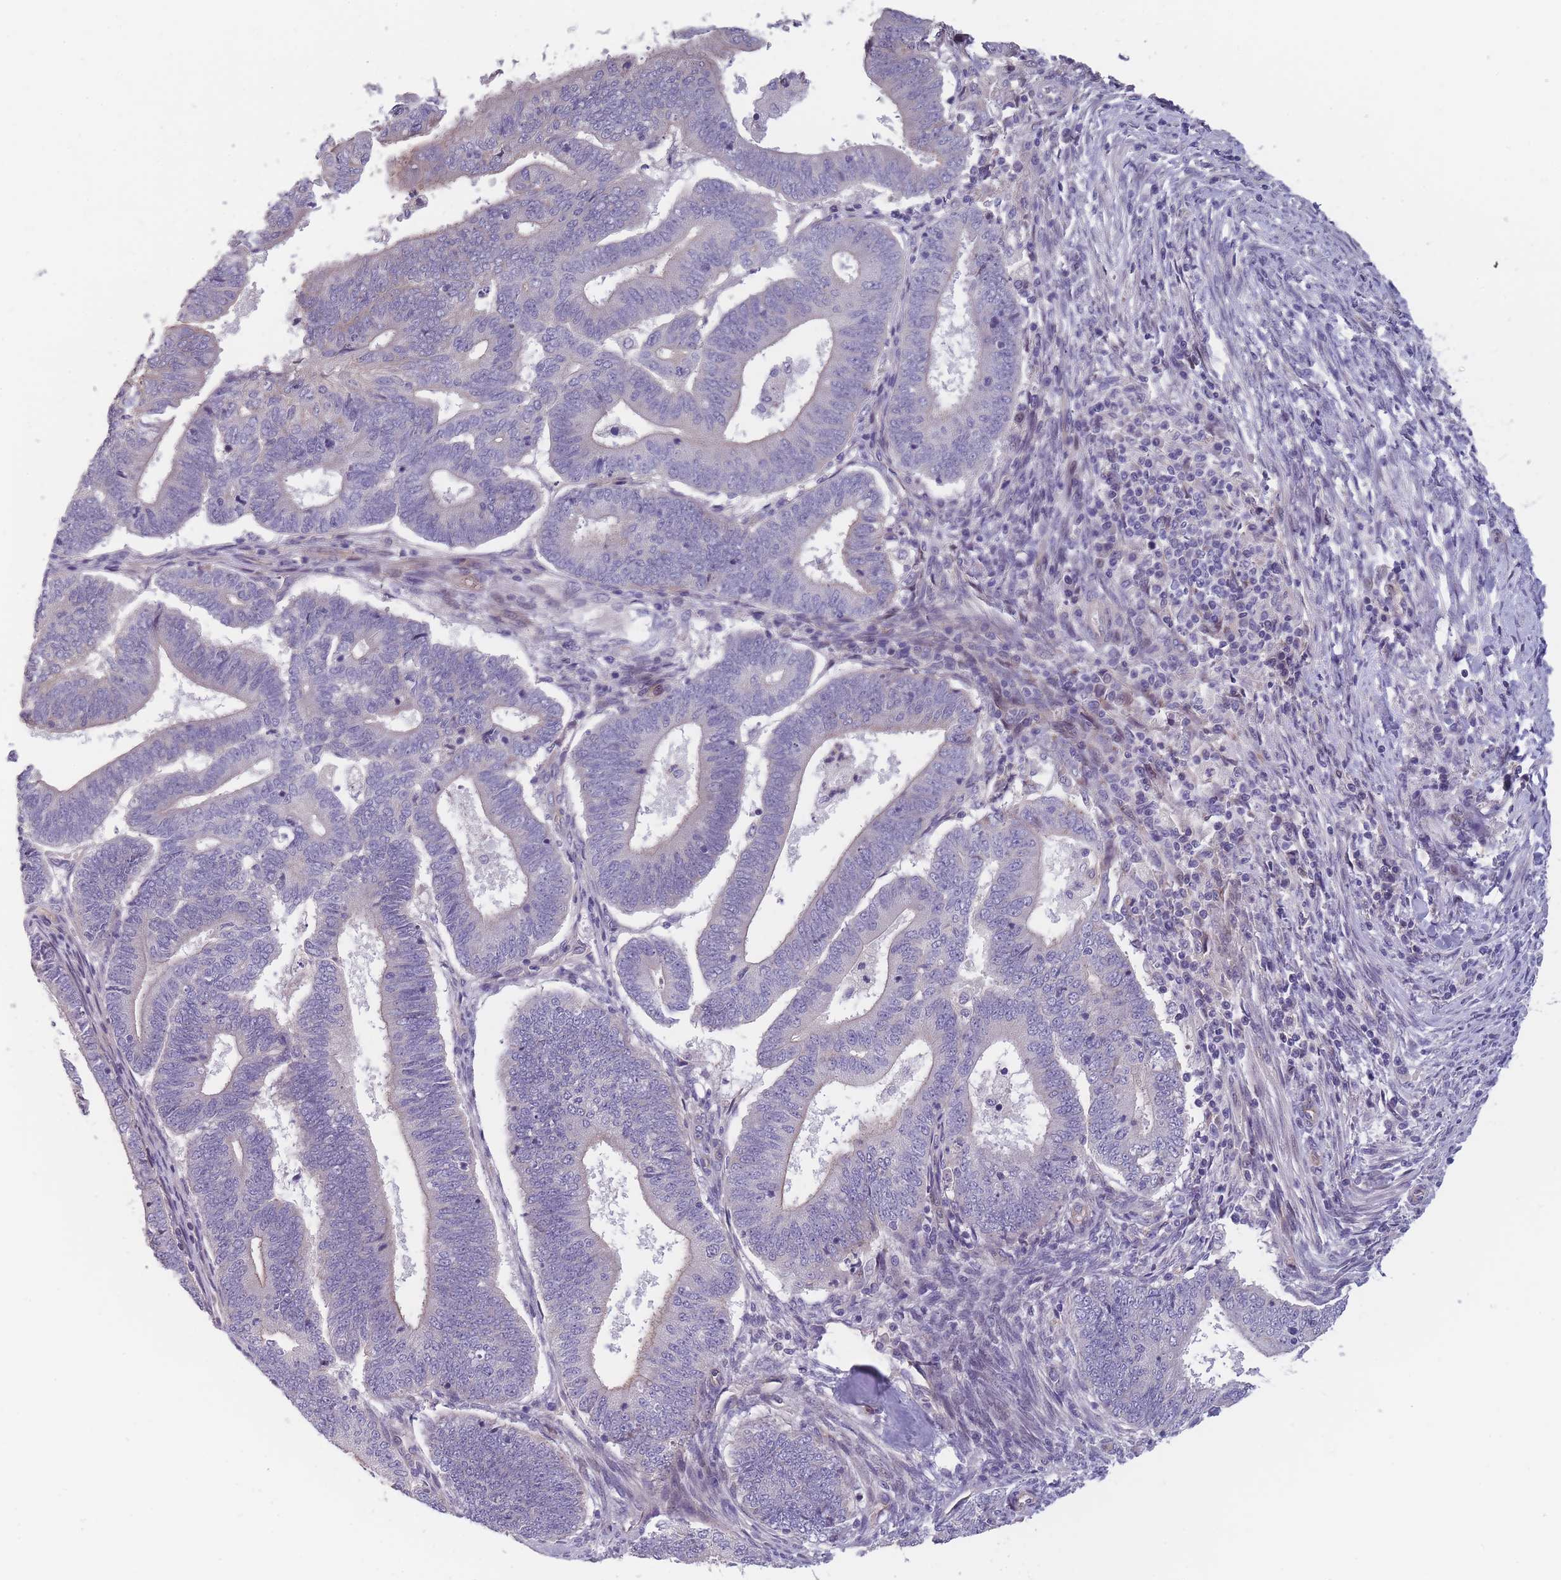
{"staining": {"intensity": "negative", "quantity": "none", "location": "none"}, "tissue": "endometrial cancer", "cell_type": "Tumor cells", "image_type": "cancer", "snomed": [{"axis": "morphology", "description": "Adenocarcinoma, NOS"}, {"axis": "topography", "description": "Endometrium"}], "caption": "The photomicrograph demonstrates no staining of tumor cells in endometrial cancer. (Stains: DAB IHC with hematoxylin counter stain, Microscopy: brightfield microscopy at high magnification).", "gene": "FAM83F", "patient": {"sex": "female", "age": 70}}